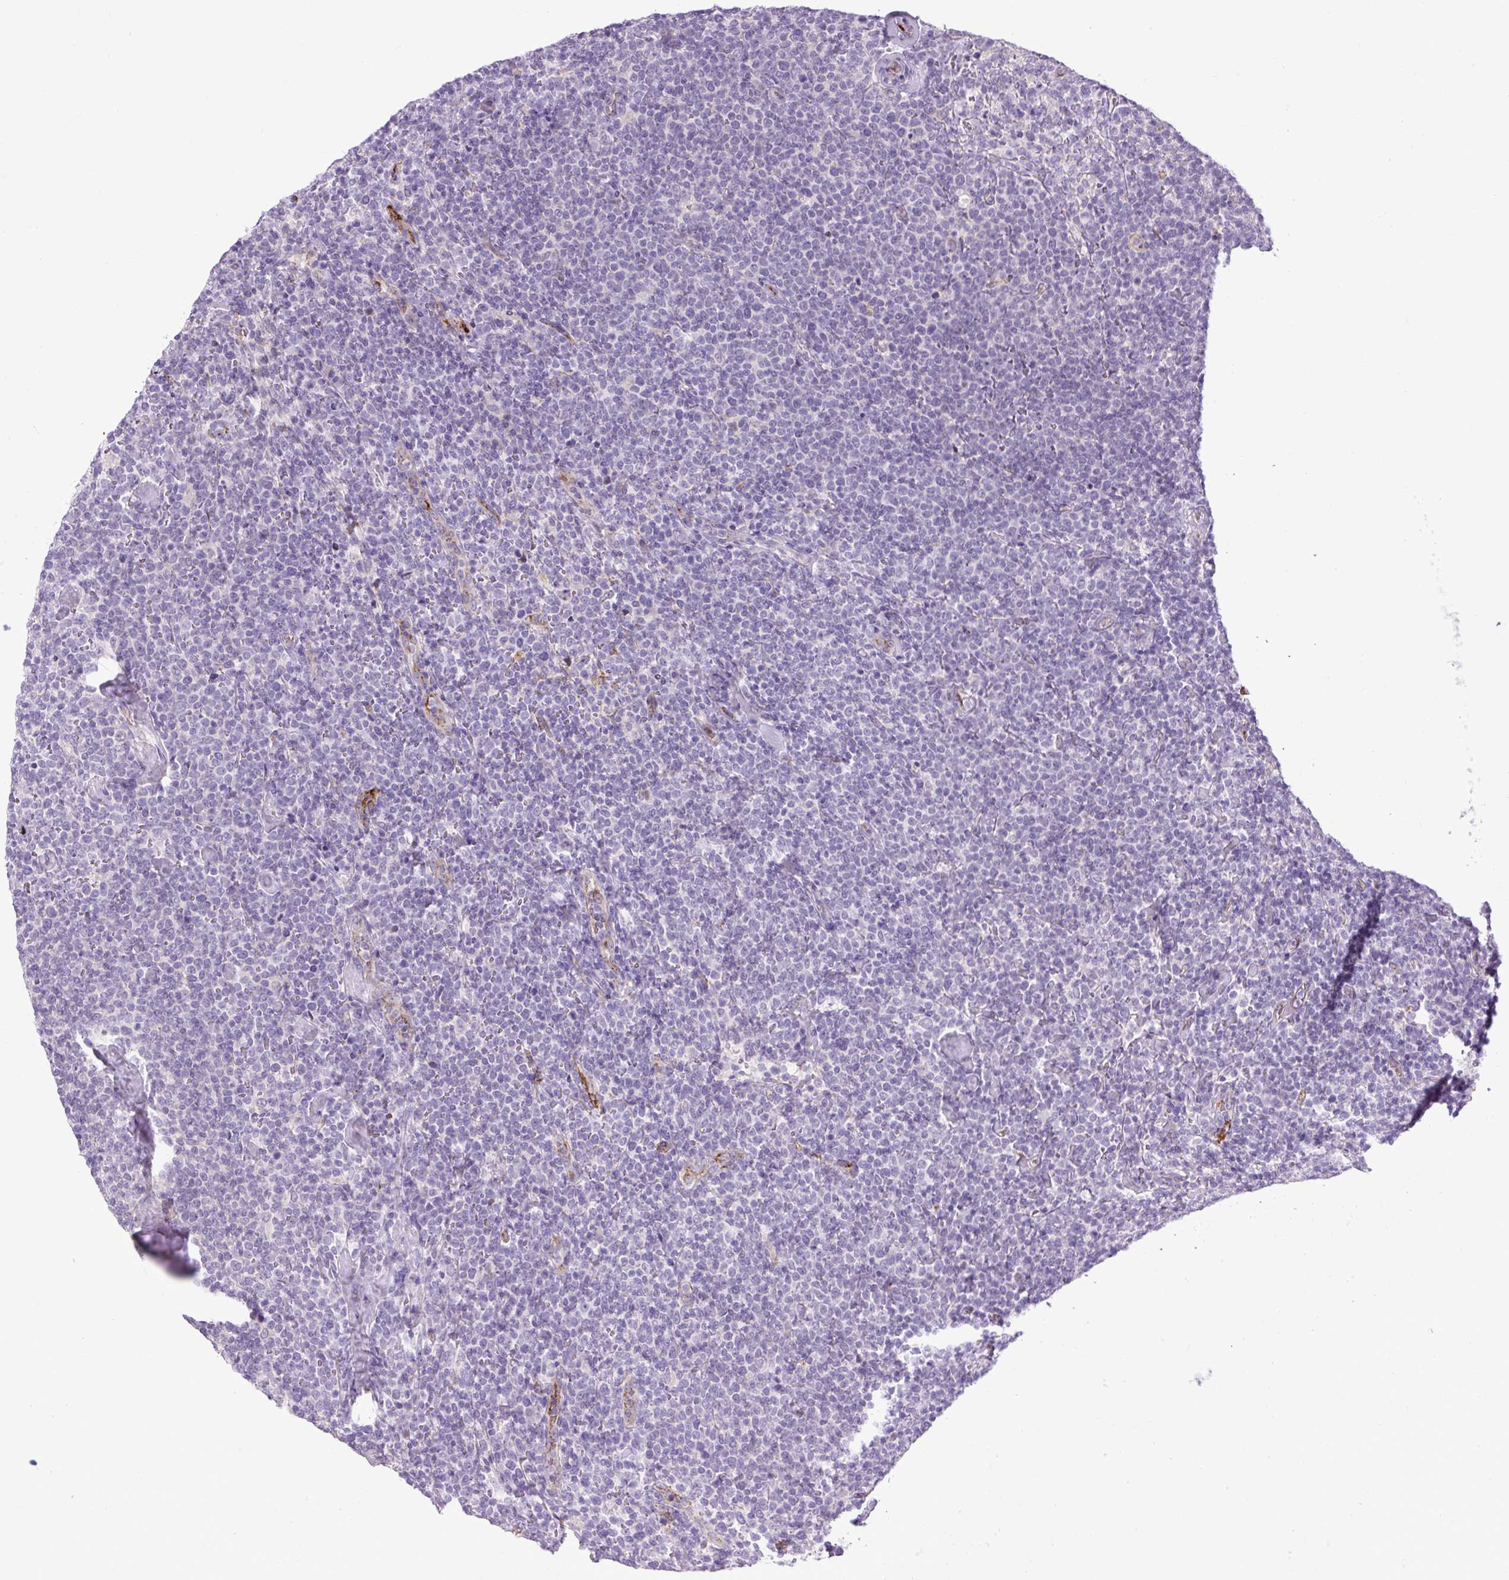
{"staining": {"intensity": "negative", "quantity": "none", "location": "none"}, "tissue": "lymphoma", "cell_type": "Tumor cells", "image_type": "cancer", "snomed": [{"axis": "morphology", "description": "Malignant lymphoma, non-Hodgkin's type, High grade"}, {"axis": "topography", "description": "Lymph node"}], "caption": "Histopathology image shows no protein expression in tumor cells of high-grade malignant lymphoma, non-Hodgkin's type tissue.", "gene": "LEFTY2", "patient": {"sex": "male", "age": 61}}